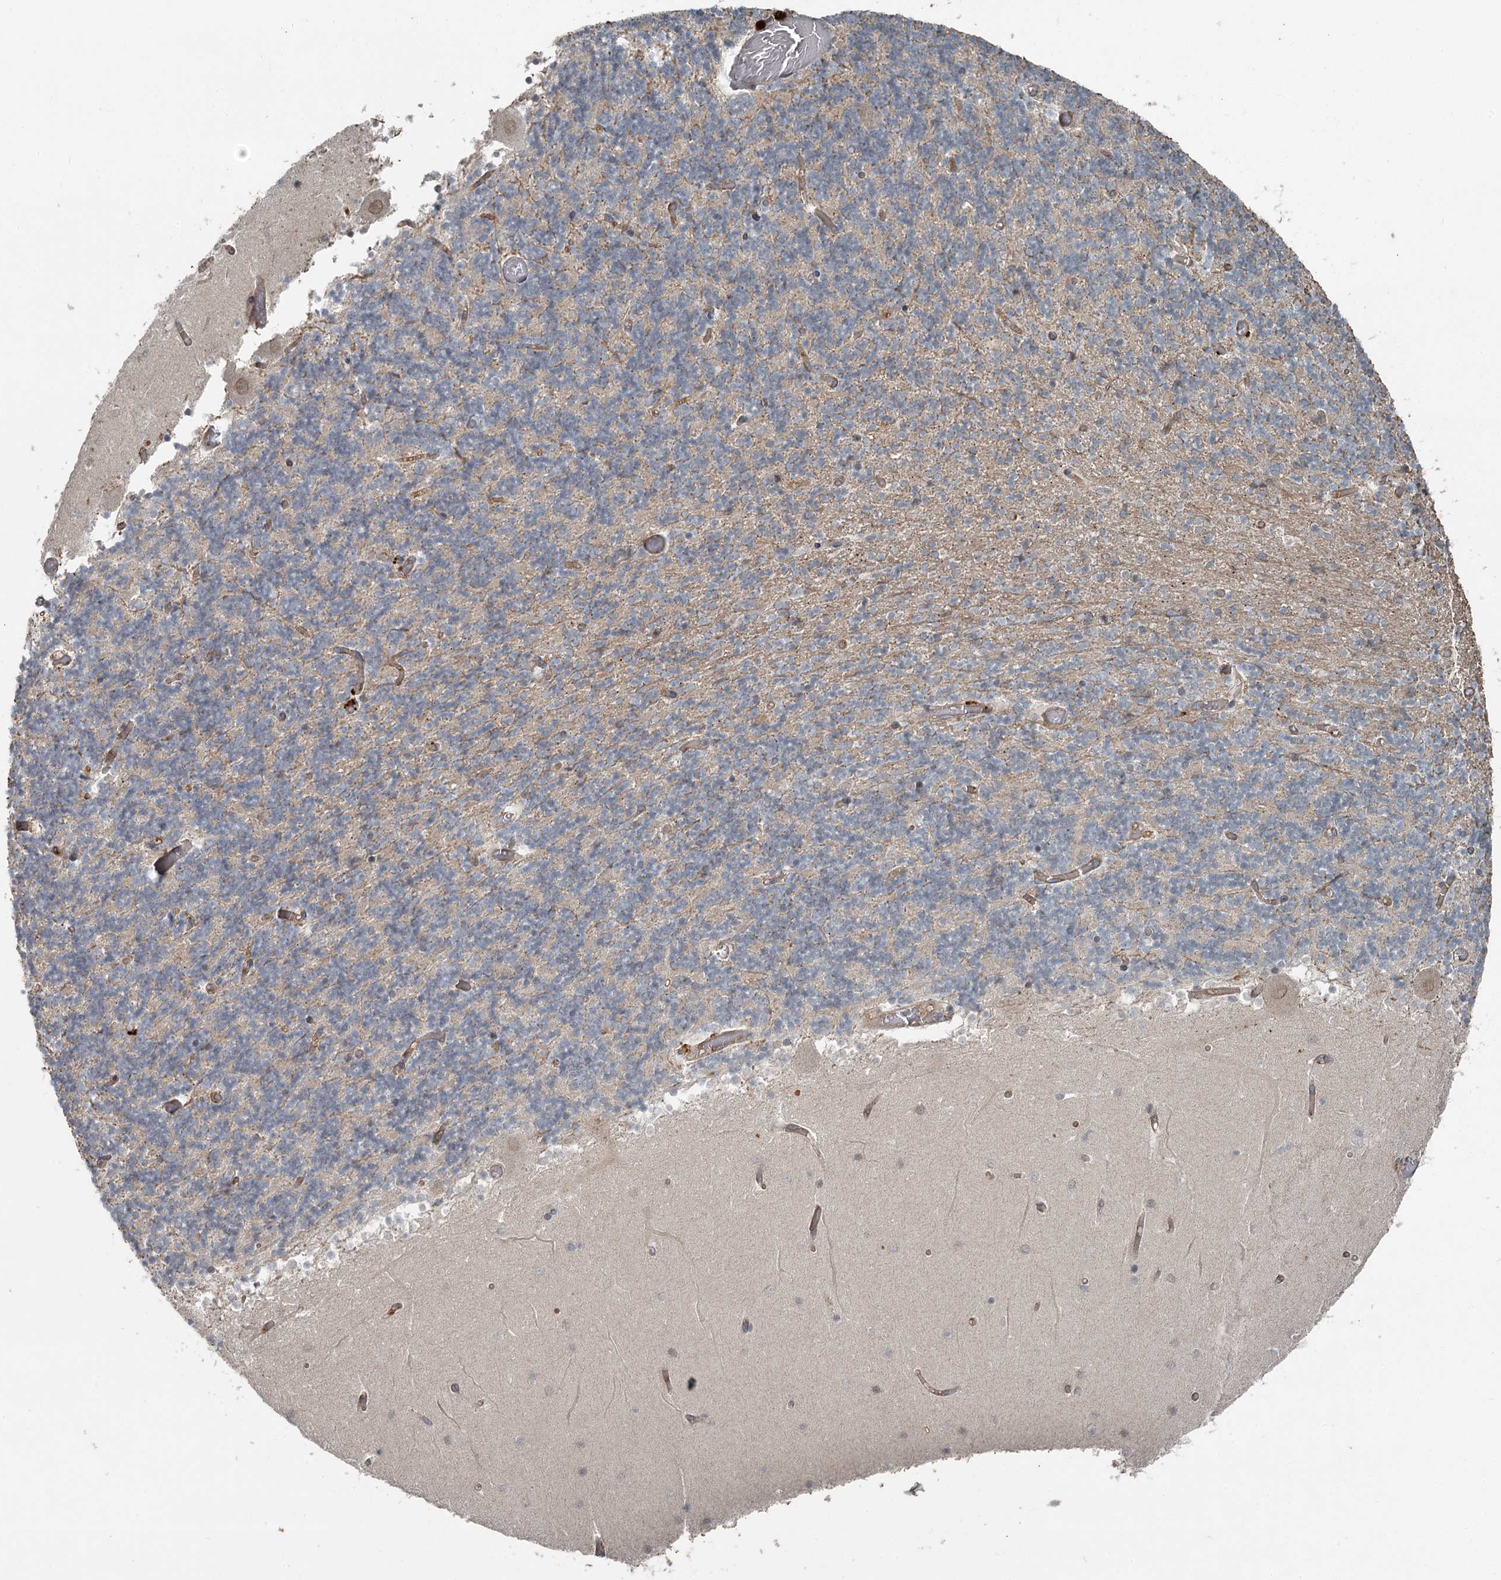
{"staining": {"intensity": "negative", "quantity": "none", "location": "none"}, "tissue": "cerebellum", "cell_type": "Cells in granular layer", "image_type": "normal", "snomed": [{"axis": "morphology", "description": "Normal tissue, NOS"}, {"axis": "topography", "description": "Cerebellum"}], "caption": "The IHC image has no significant positivity in cells in granular layer of cerebellum. The staining is performed using DAB brown chromogen with nuclei counter-stained in using hematoxylin.", "gene": "SLC39A8", "patient": {"sex": "female", "age": 28}}